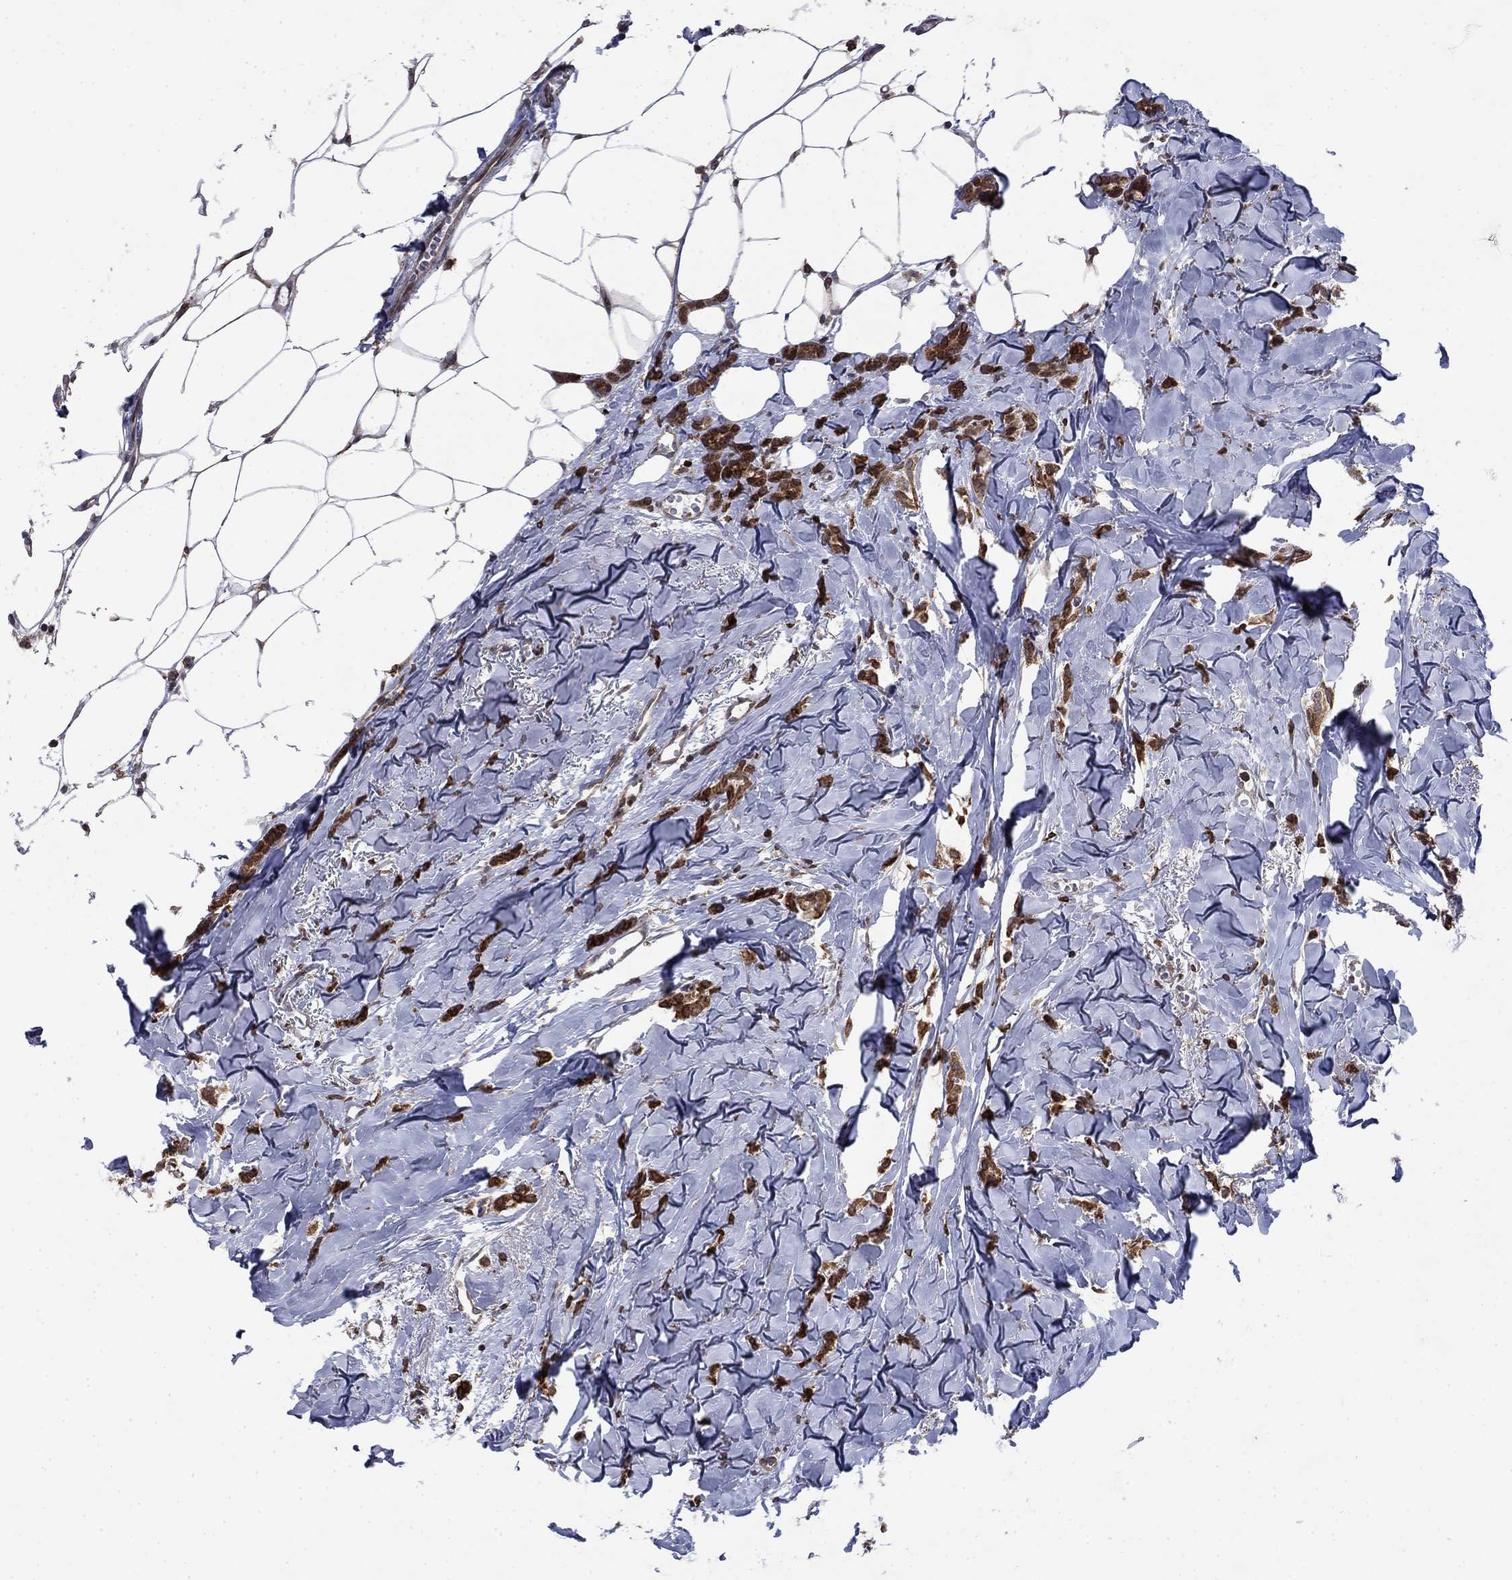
{"staining": {"intensity": "strong", "quantity": ">75%", "location": "cytoplasmic/membranous"}, "tissue": "breast cancer", "cell_type": "Tumor cells", "image_type": "cancer", "snomed": [{"axis": "morphology", "description": "Duct carcinoma"}, {"axis": "topography", "description": "Breast"}], "caption": "A photomicrograph showing strong cytoplasmic/membranous expression in about >75% of tumor cells in invasive ductal carcinoma (breast), as visualized by brown immunohistochemical staining.", "gene": "DHRS7", "patient": {"sex": "female", "age": 85}}